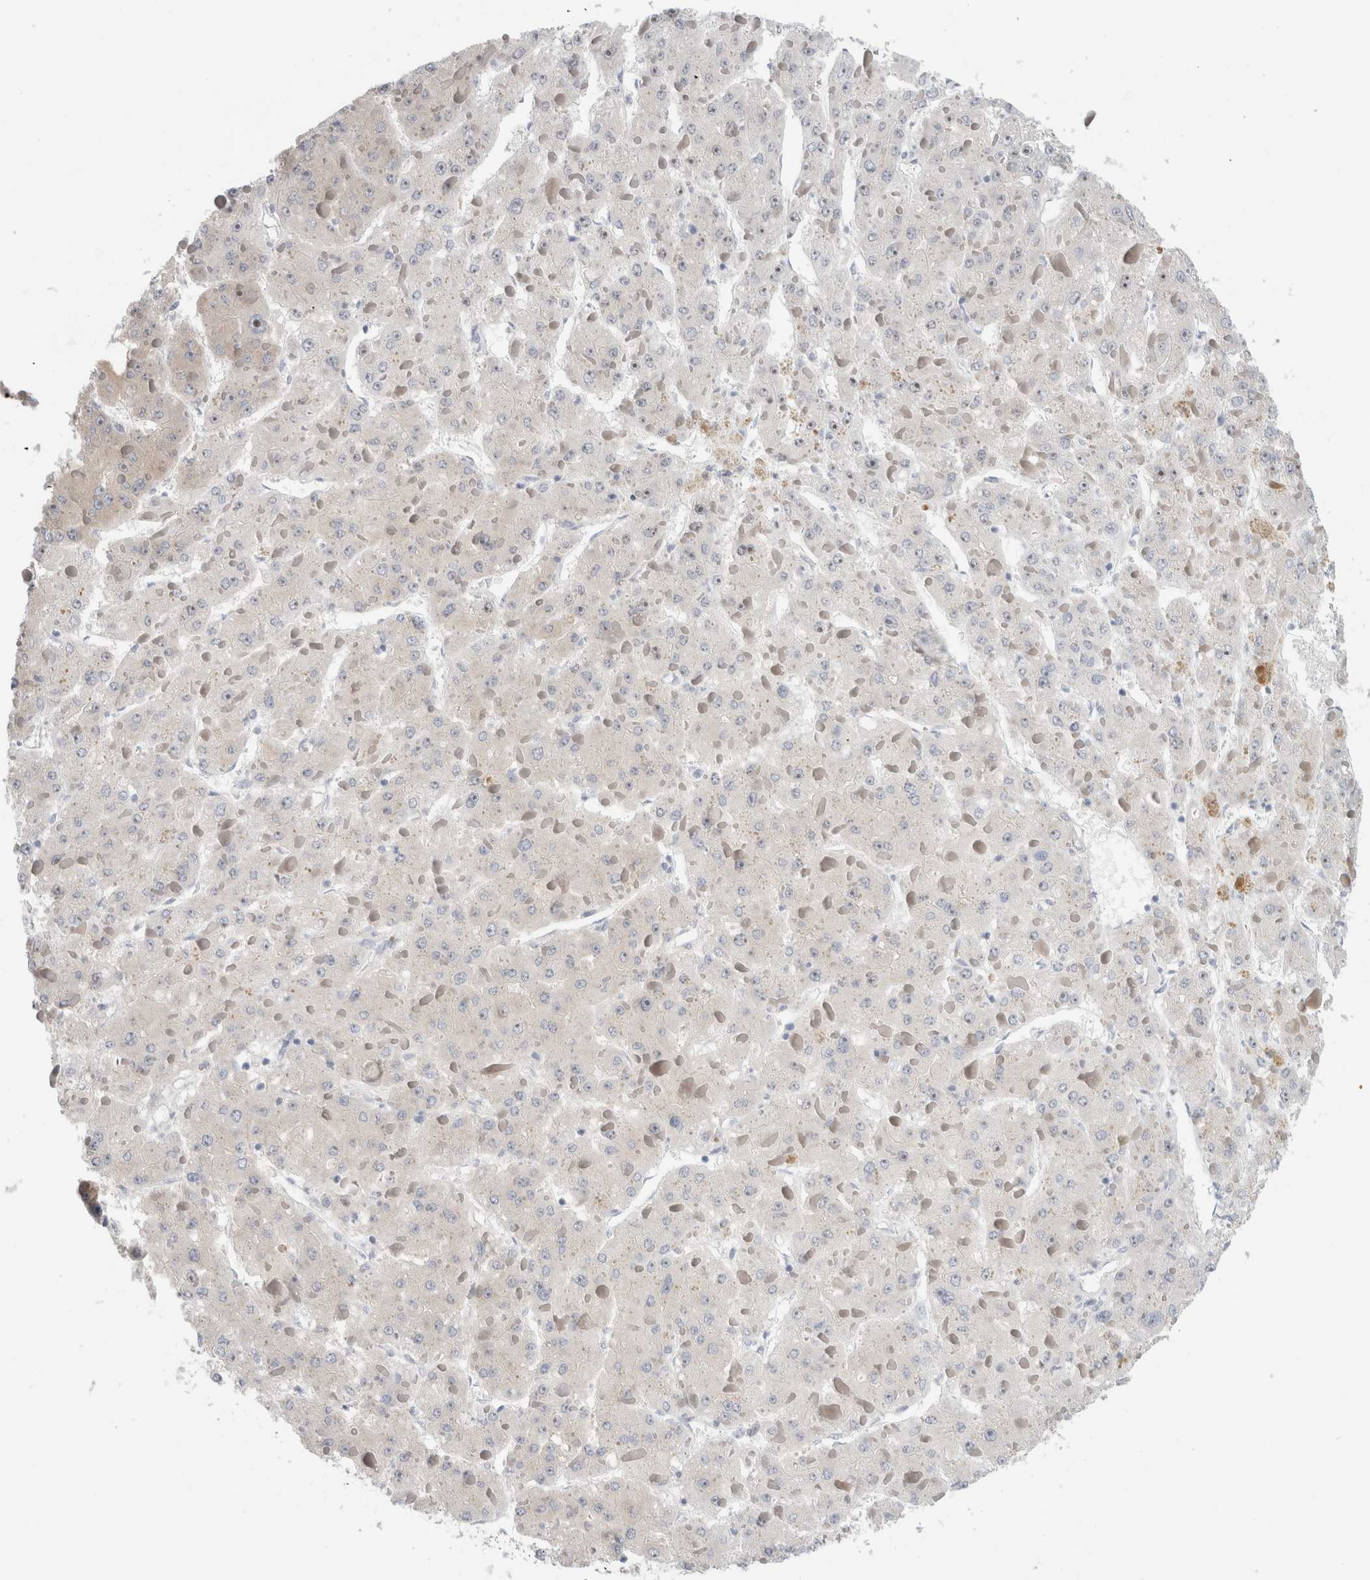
{"staining": {"intensity": "negative", "quantity": "none", "location": "none"}, "tissue": "liver cancer", "cell_type": "Tumor cells", "image_type": "cancer", "snomed": [{"axis": "morphology", "description": "Carcinoma, Hepatocellular, NOS"}, {"axis": "topography", "description": "Liver"}], "caption": "There is no significant expression in tumor cells of hepatocellular carcinoma (liver).", "gene": "SLC20A2", "patient": {"sex": "female", "age": 73}}